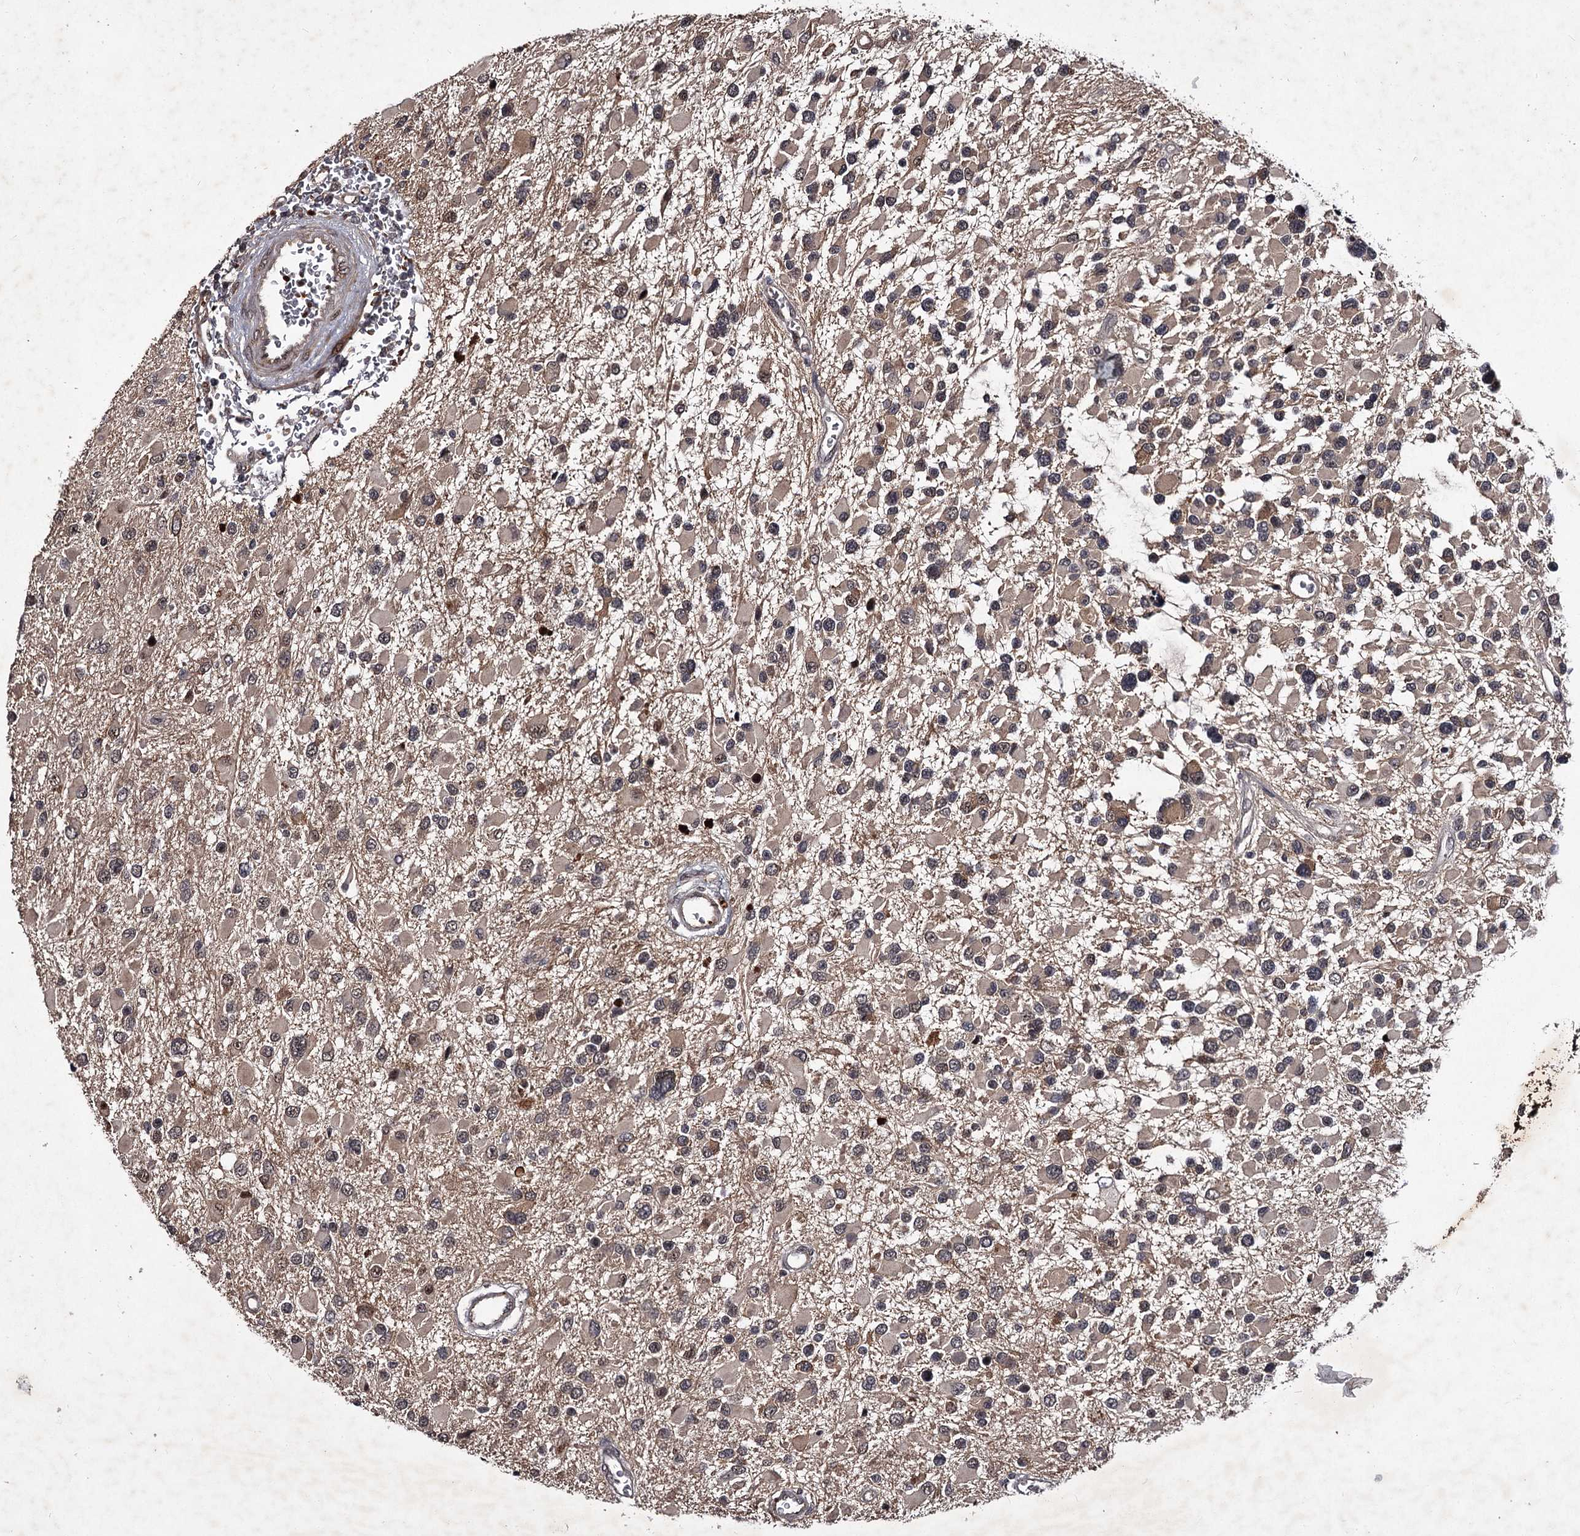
{"staining": {"intensity": "weak", "quantity": ">75%", "location": "cytoplasmic/membranous"}, "tissue": "glioma", "cell_type": "Tumor cells", "image_type": "cancer", "snomed": [{"axis": "morphology", "description": "Glioma, malignant, High grade"}, {"axis": "topography", "description": "Brain"}], "caption": "Malignant high-grade glioma stained with DAB immunohistochemistry (IHC) shows low levels of weak cytoplasmic/membranous expression in approximately >75% of tumor cells.", "gene": "RNF44", "patient": {"sex": "male", "age": 53}}